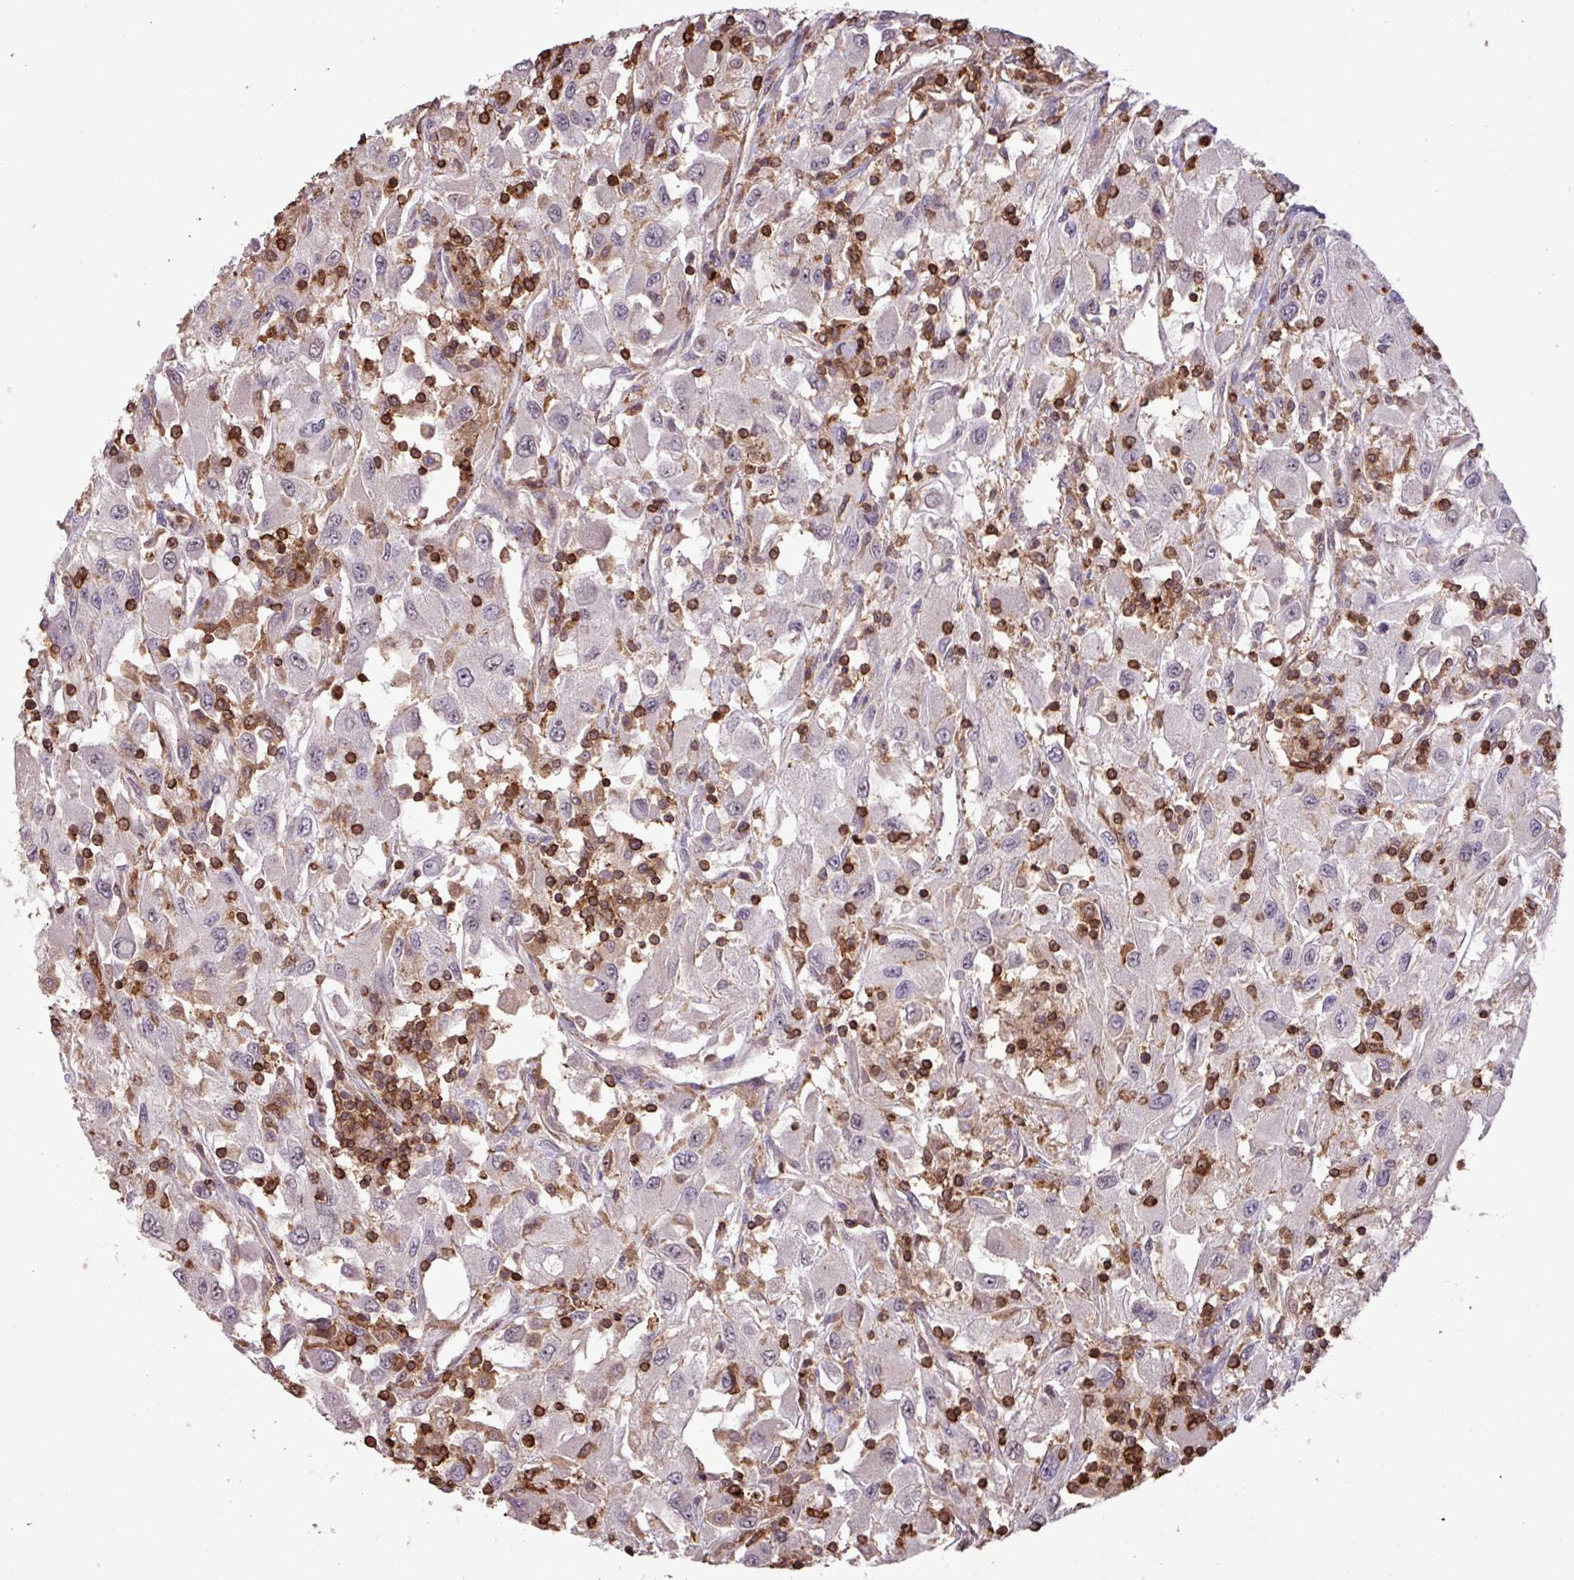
{"staining": {"intensity": "negative", "quantity": "none", "location": "none"}, "tissue": "renal cancer", "cell_type": "Tumor cells", "image_type": "cancer", "snomed": [{"axis": "morphology", "description": "Adenocarcinoma, NOS"}, {"axis": "topography", "description": "Kidney"}], "caption": "IHC micrograph of neoplastic tissue: renal cancer stained with DAB displays no significant protein positivity in tumor cells.", "gene": "GON7", "patient": {"sex": "female", "age": 67}}